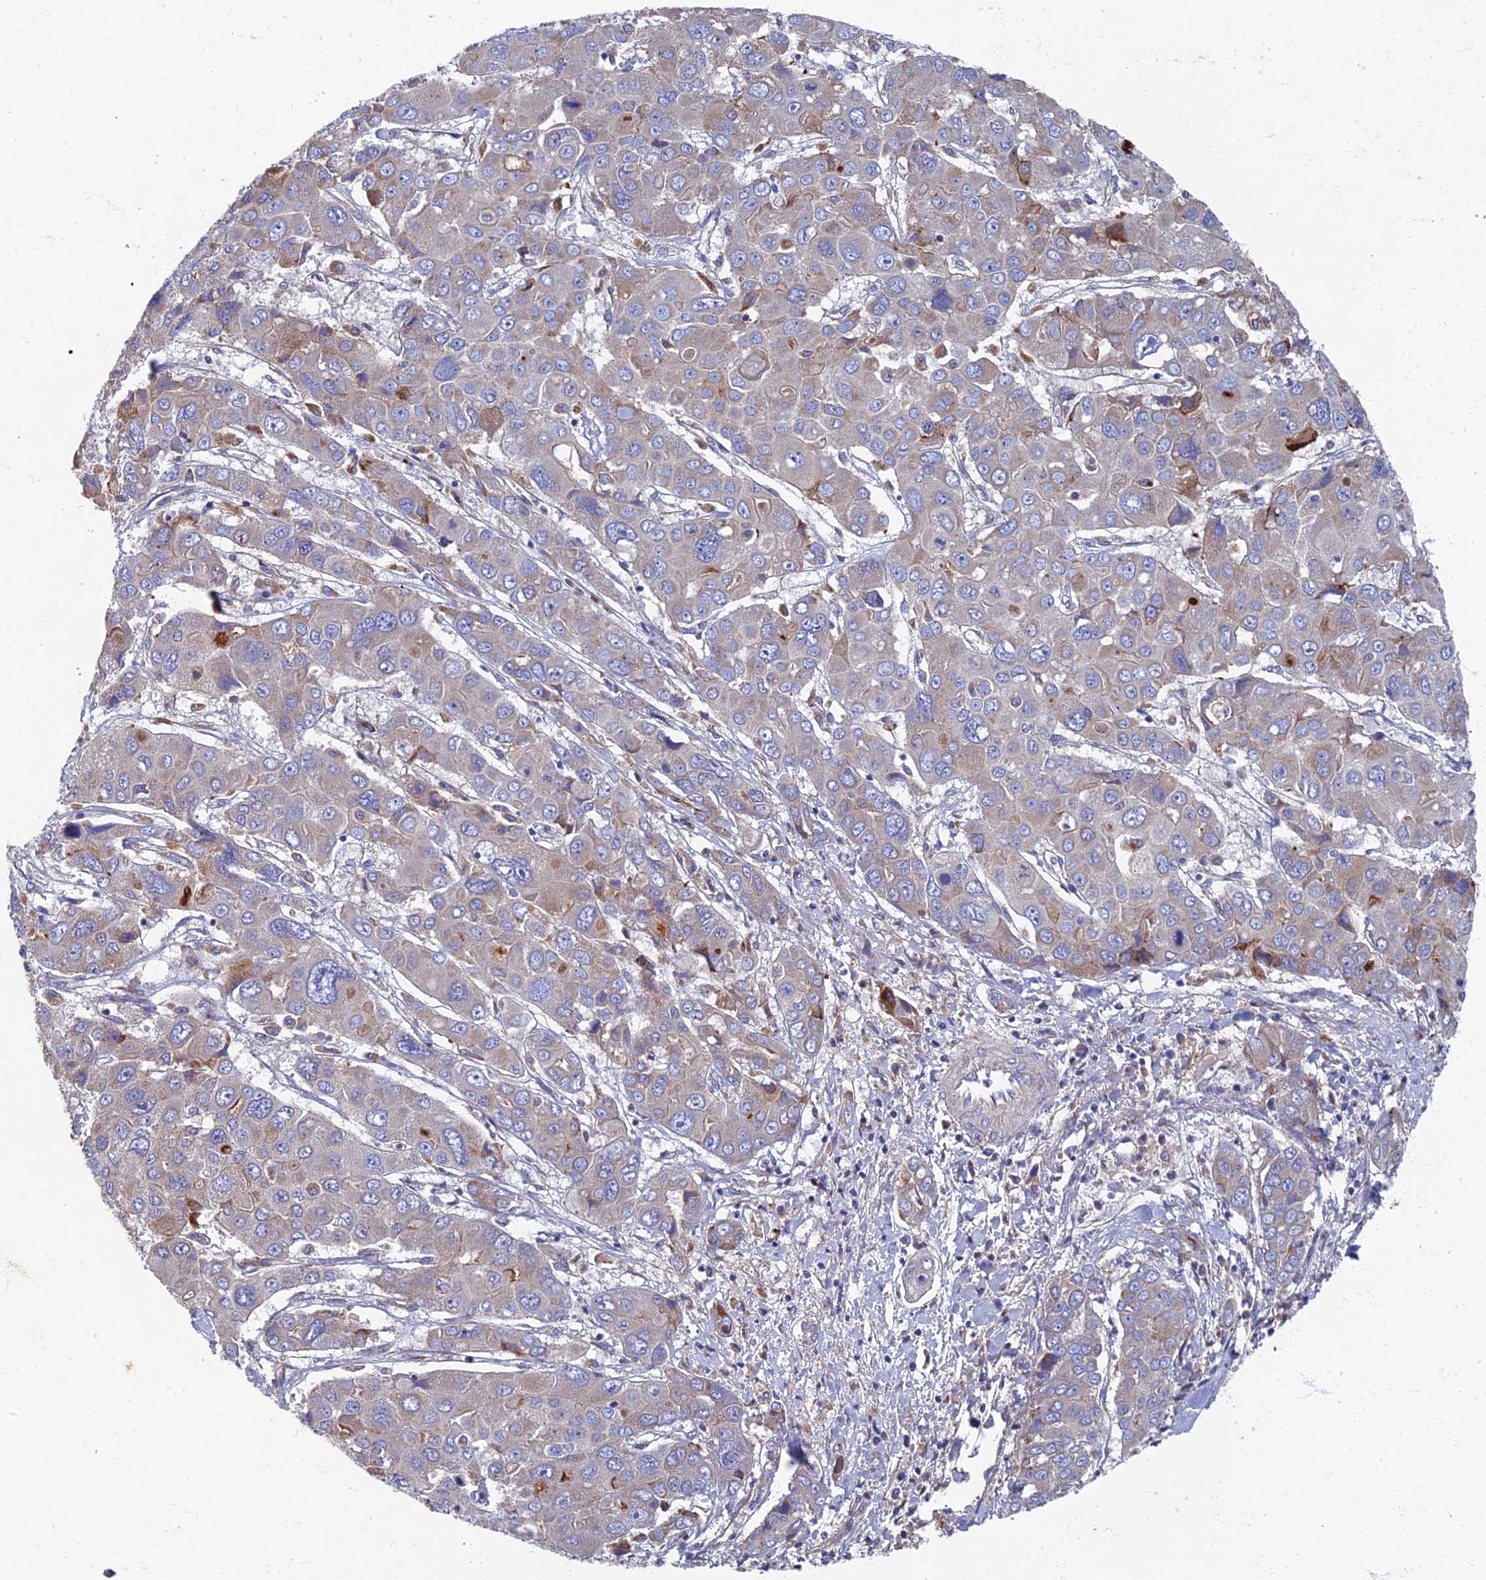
{"staining": {"intensity": "weak", "quantity": "<25%", "location": "cytoplasmic/membranous"}, "tissue": "liver cancer", "cell_type": "Tumor cells", "image_type": "cancer", "snomed": [{"axis": "morphology", "description": "Cholangiocarcinoma"}, {"axis": "topography", "description": "Liver"}], "caption": "Tumor cells show no significant protein staining in liver cancer.", "gene": "RNASEK", "patient": {"sex": "male", "age": 67}}